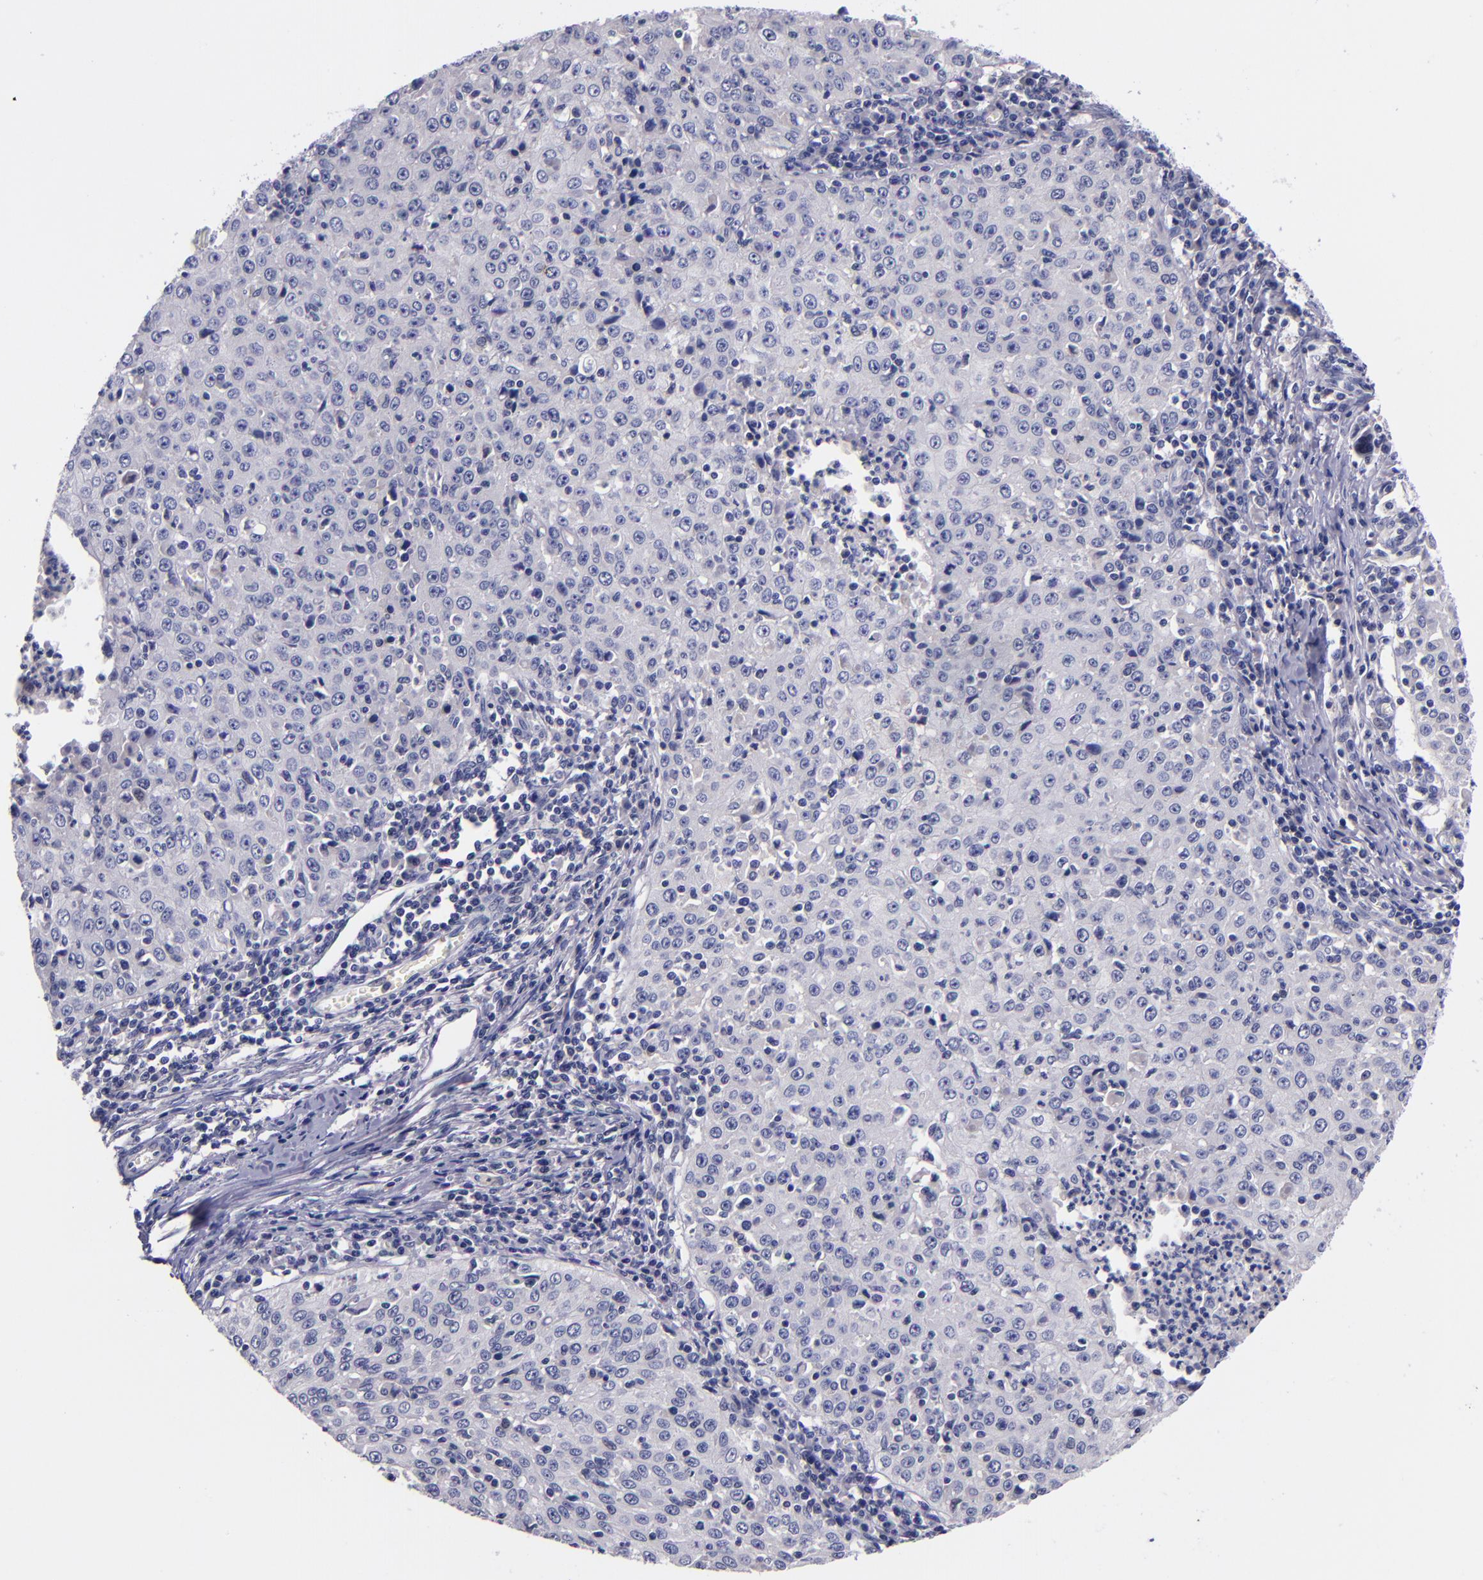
{"staining": {"intensity": "negative", "quantity": "none", "location": "none"}, "tissue": "cervical cancer", "cell_type": "Tumor cells", "image_type": "cancer", "snomed": [{"axis": "morphology", "description": "Squamous cell carcinoma, NOS"}, {"axis": "topography", "description": "Cervix"}], "caption": "An image of cervical squamous cell carcinoma stained for a protein displays no brown staining in tumor cells.", "gene": "RBP4", "patient": {"sex": "female", "age": 27}}